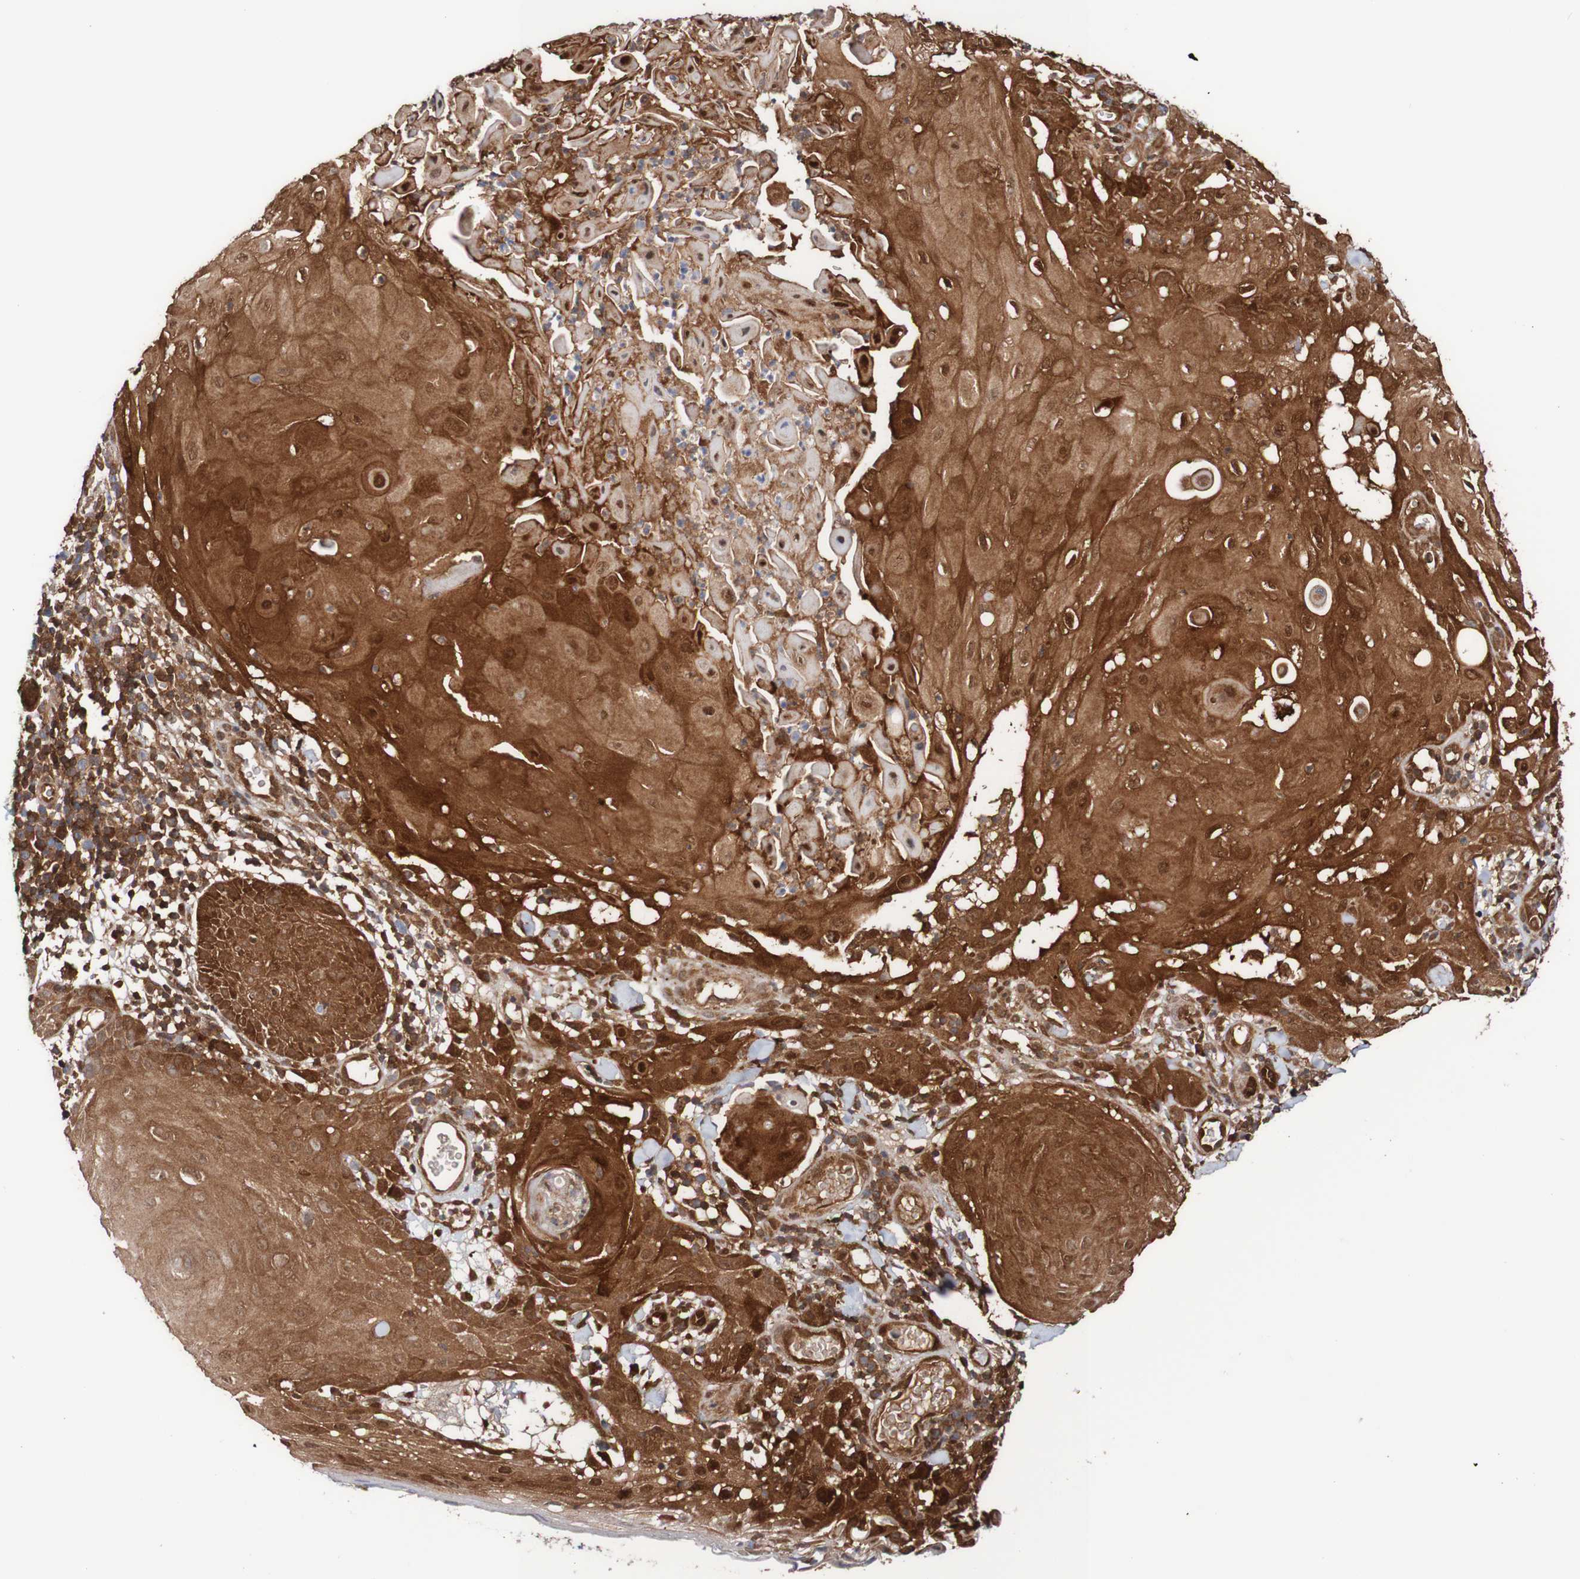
{"staining": {"intensity": "strong", "quantity": ">75%", "location": "cytoplasmic/membranous"}, "tissue": "skin cancer", "cell_type": "Tumor cells", "image_type": "cancer", "snomed": [{"axis": "morphology", "description": "Squamous cell carcinoma, NOS"}, {"axis": "topography", "description": "Skin"}], "caption": "Brown immunohistochemical staining in human skin cancer (squamous cell carcinoma) shows strong cytoplasmic/membranous expression in about >75% of tumor cells. The staining was performed using DAB (3,3'-diaminobenzidine) to visualize the protein expression in brown, while the nuclei were stained in blue with hematoxylin (Magnification: 20x).", "gene": "RIGI", "patient": {"sex": "male", "age": 24}}